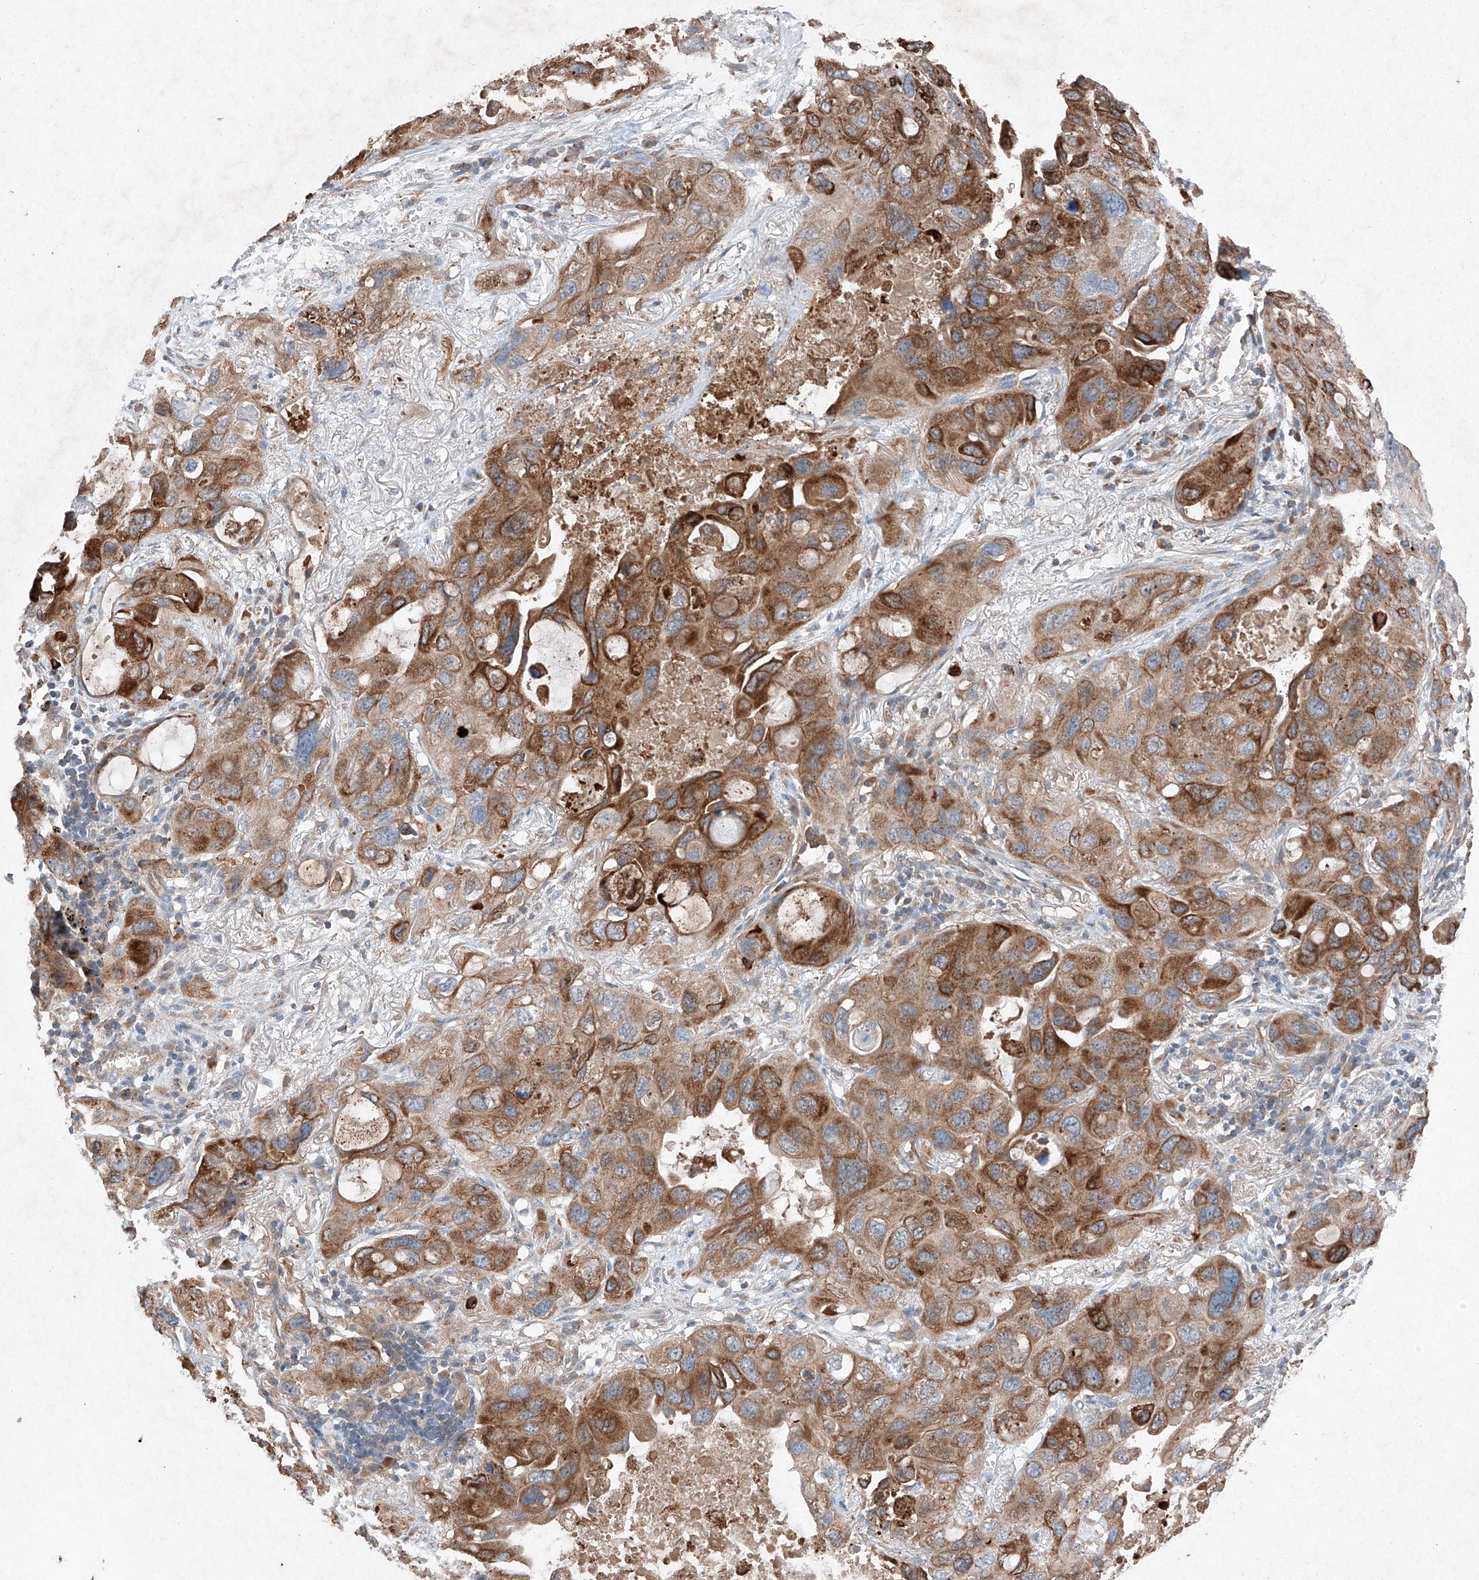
{"staining": {"intensity": "moderate", "quantity": ">75%", "location": "cytoplasmic/membranous"}, "tissue": "lung cancer", "cell_type": "Tumor cells", "image_type": "cancer", "snomed": [{"axis": "morphology", "description": "Squamous cell carcinoma, NOS"}, {"axis": "topography", "description": "Lung"}], "caption": "IHC photomicrograph of neoplastic tissue: lung squamous cell carcinoma stained using IHC shows medium levels of moderate protein expression localized specifically in the cytoplasmic/membranous of tumor cells, appearing as a cytoplasmic/membranous brown color.", "gene": "RUSC1", "patient": {"sex": "female", "age": 73}}